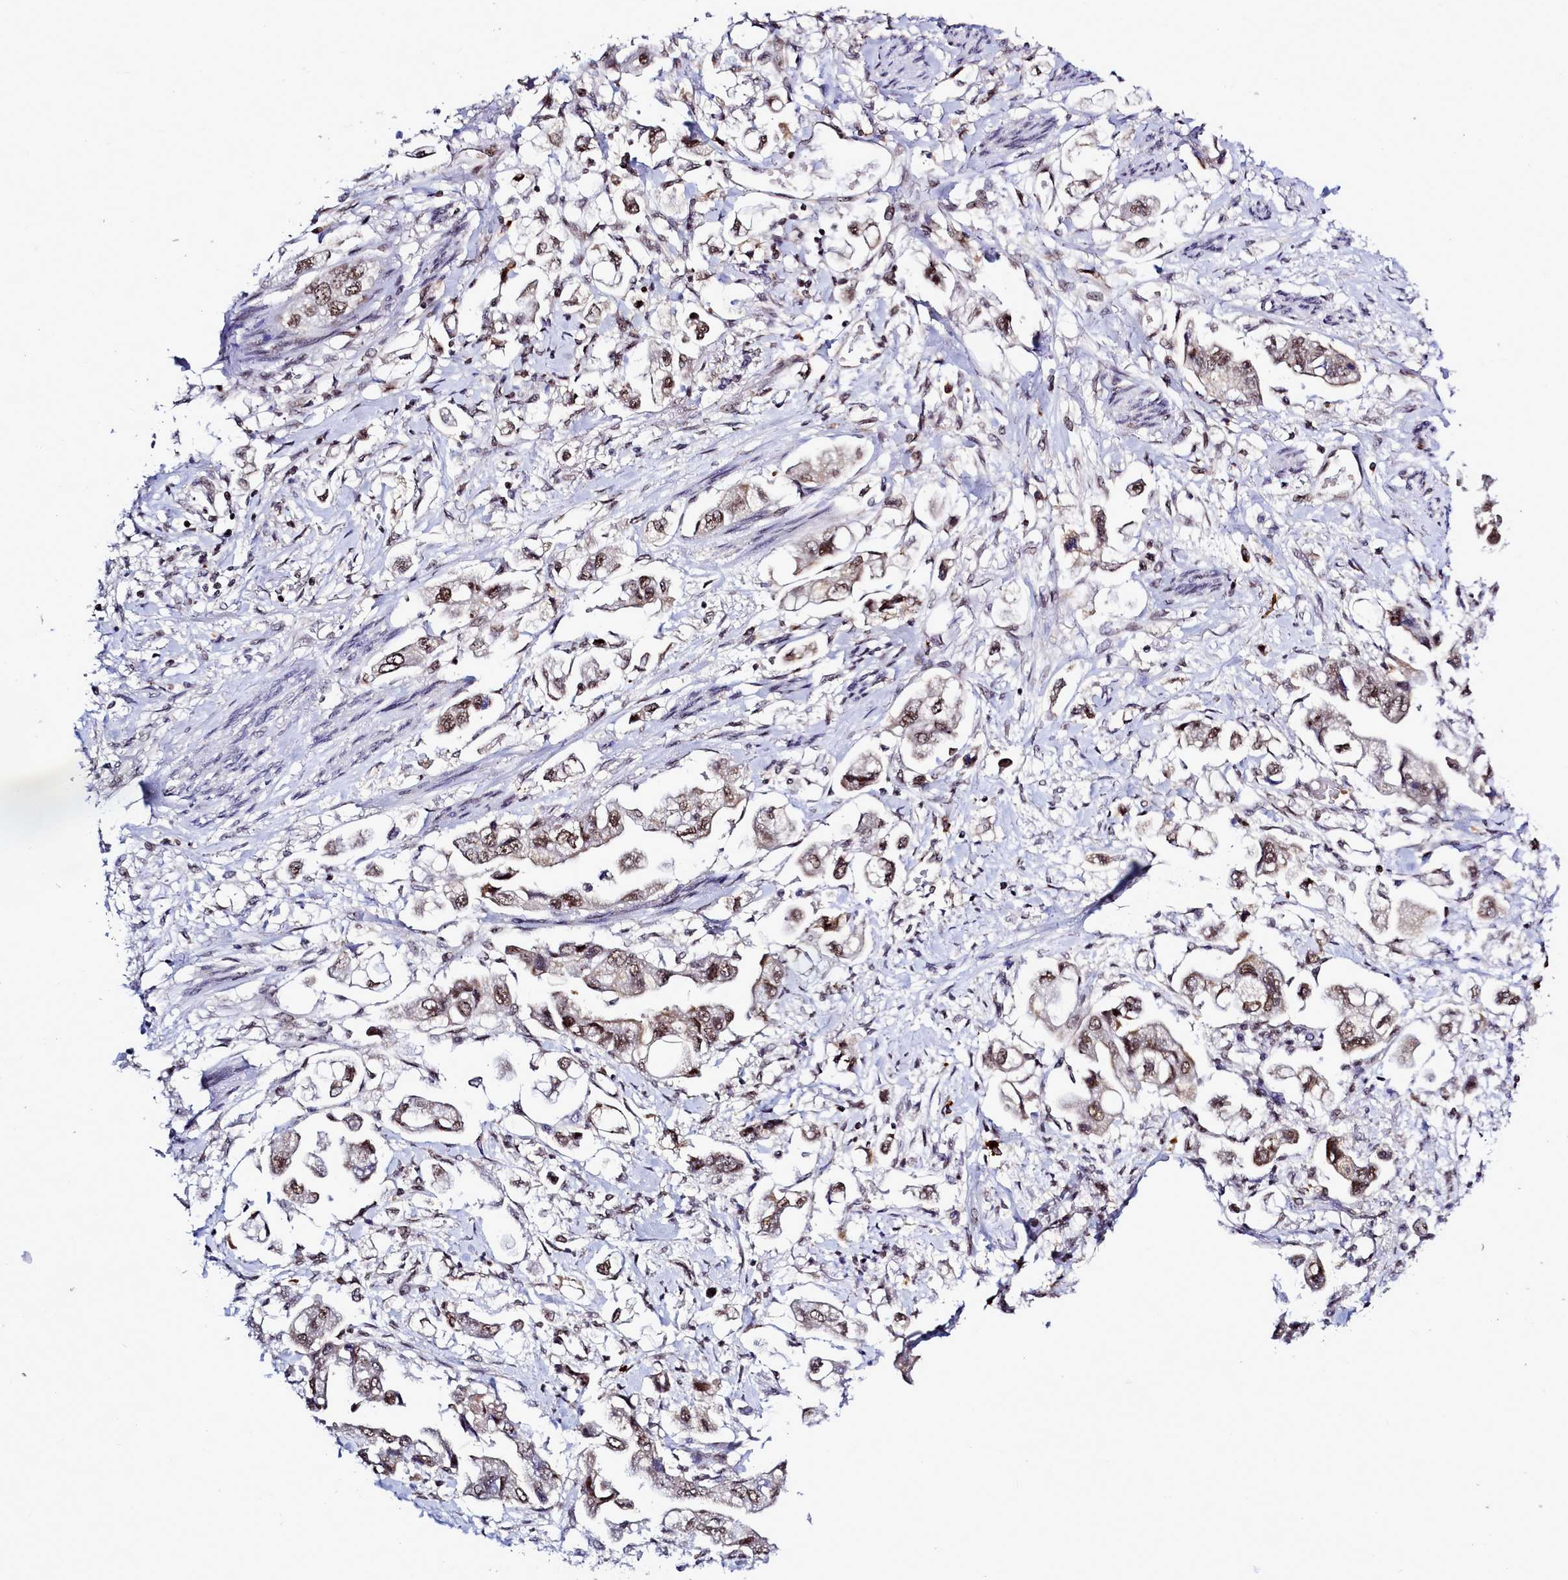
{"staining": {"intensity": "moderate", "quantity": ">75%", "location": "nuclear"}, "tissue": "stomach cancer", "cell_type": "Tumor cells", "image_type": "cancer", "snomed": [{"axis": "morphology", "description": "Adenocarcinoma, NOS"}, {"axis": "topography", "description": "Stomach"}], "caption": "Immunohistochemistry of stomach adenocarcinoma exhibits medium levels of moderate nuclear expression in about >75% of tumor cells.", "gene": "POM121L2", "patient": {"sex": "male", "age": 62}}